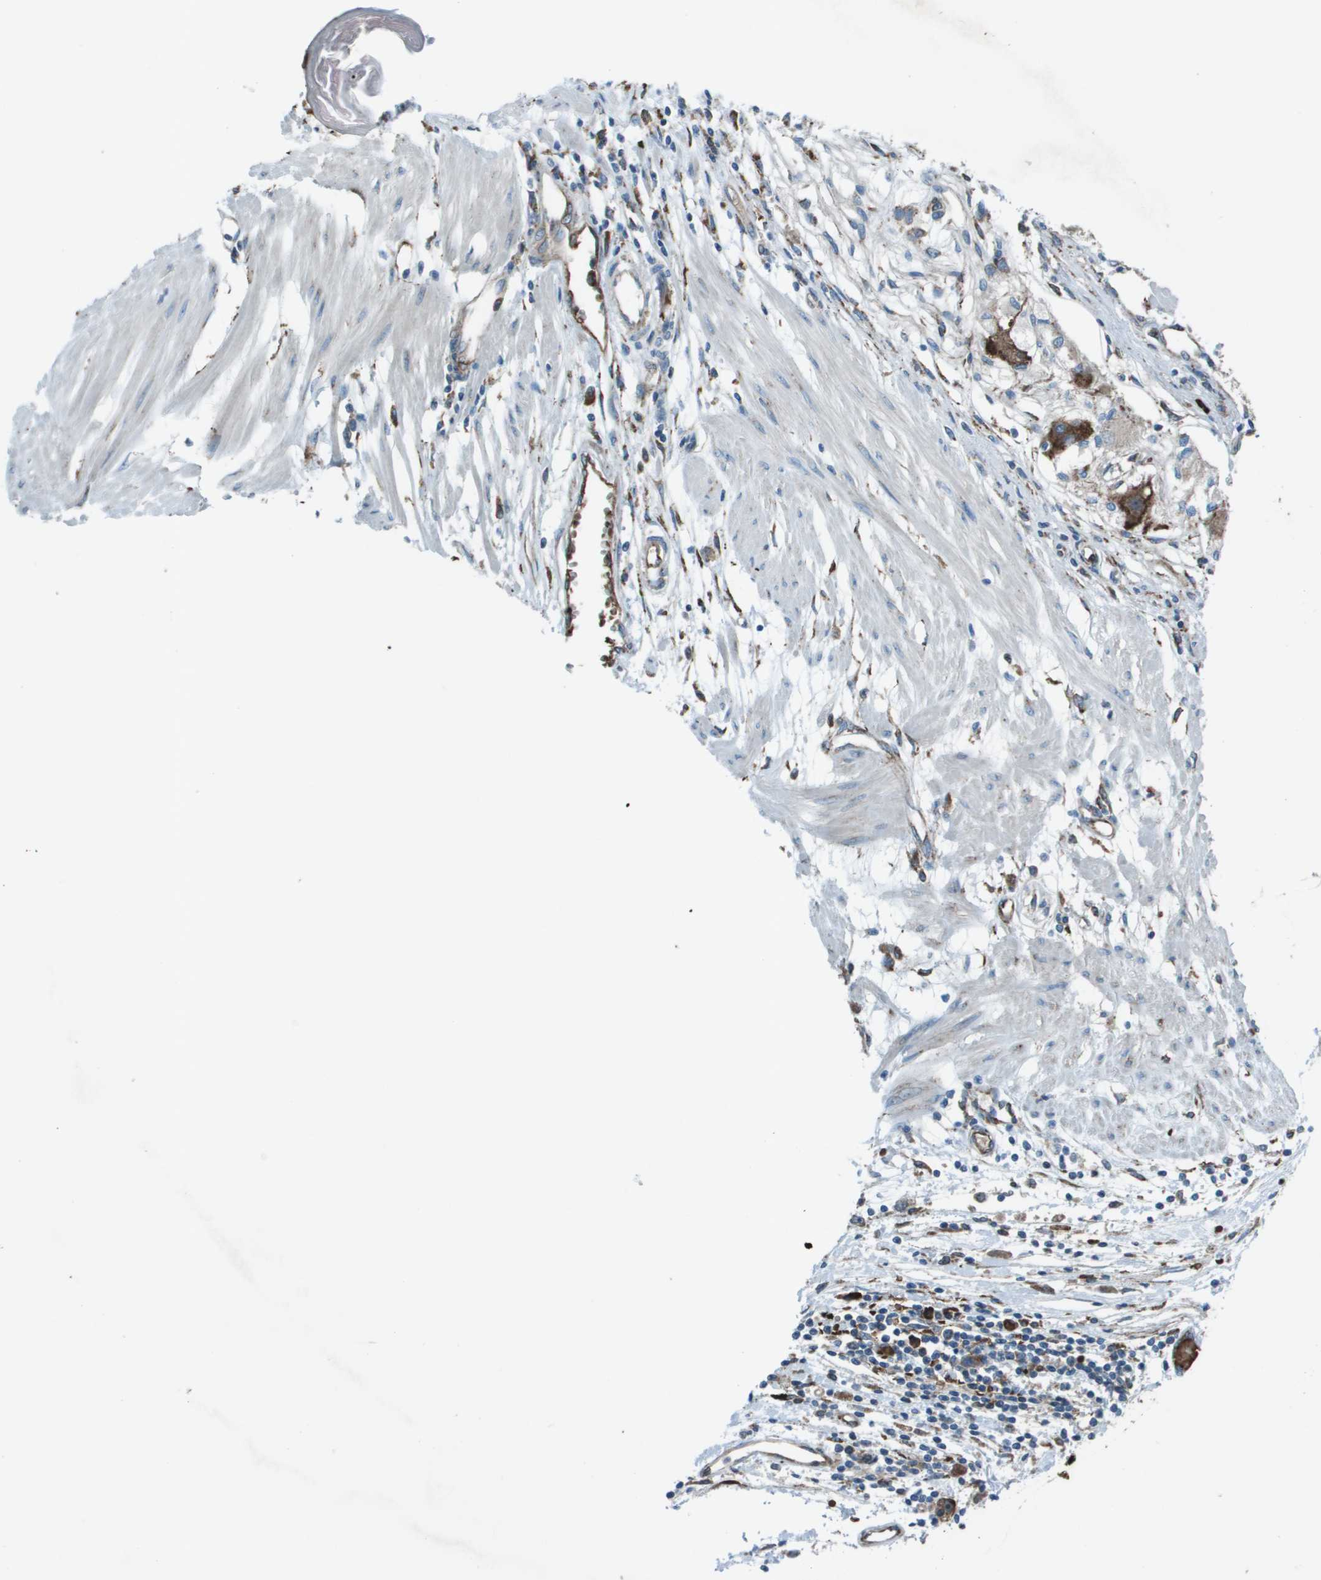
{"staining": {"intensity": "moderate", "quantity": ">75%", "location": "cytoplasmic/membranous"}, "tissue": "stomach cancer", "cell_type": "Tumor cells", "image_type": "cancer", "snomed": [{"axis": "morphology", "description": "Adenocarcinoma, NOS"}, {"axis": "topography", "description": "Stomach"}], "caption": "Stomach cancer (adenocarcinoma) tissue reveals moderate cytoplasmic/membranous staining in about >75% of tumor cells", "gene": "UTS2", "patient": {"sex": "female", "age": 59}}